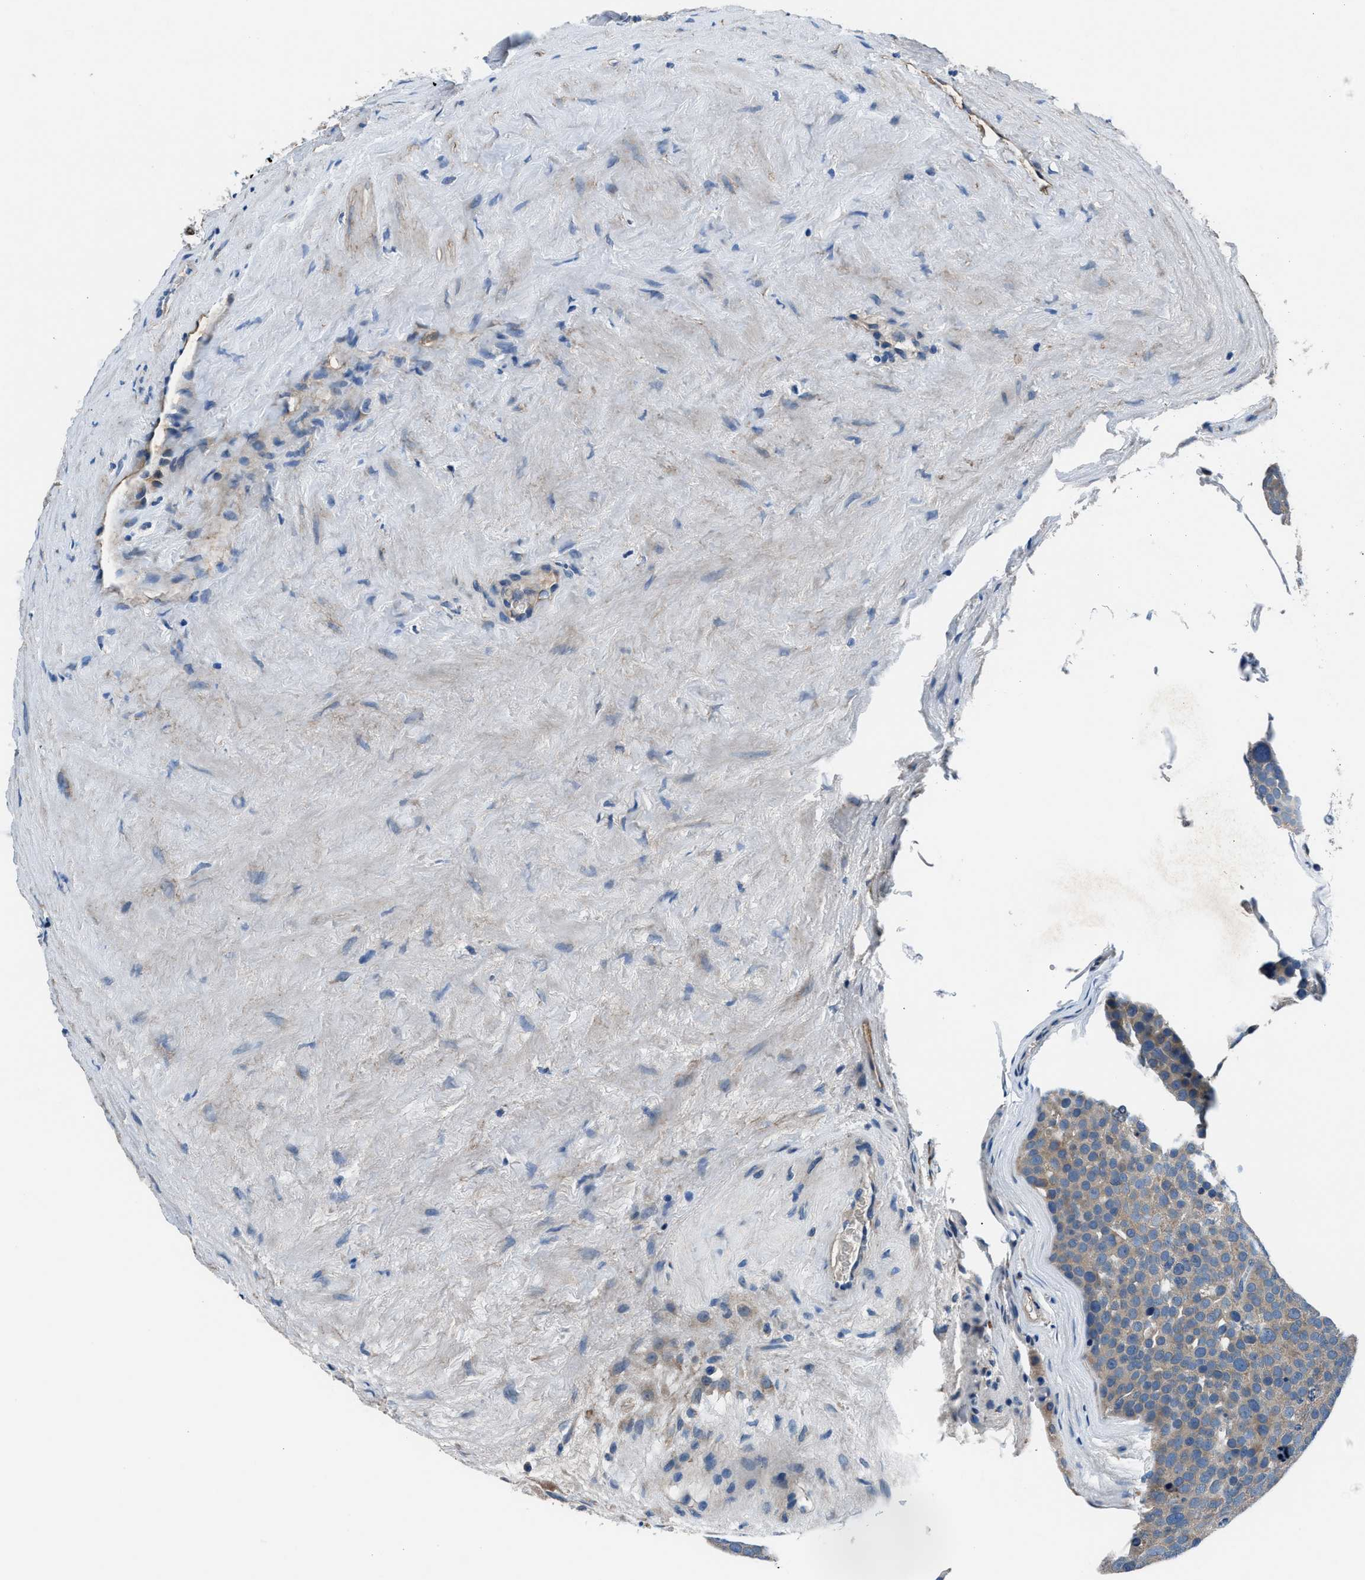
{"staining": {"intensity": "weak", "quantity": ">75%", "location": "cytoplasmic/membranous"}, "tissue": "testis cancer", "cell_type": "Tumor cells", "image_type": "cancer", "snomed": [{"axis": "morphology", "description": "Seminoma, NOS"}, {"axis": "topography", "description": "Testis"}], "caption": "Protein expression analysis of seminoma (testis) exhibits weak cytoplasmic/membranous staining in about >75% of tumor cells.", "gene": "PRTFDC1", "patient": {"sex": "male", "age": 71}}